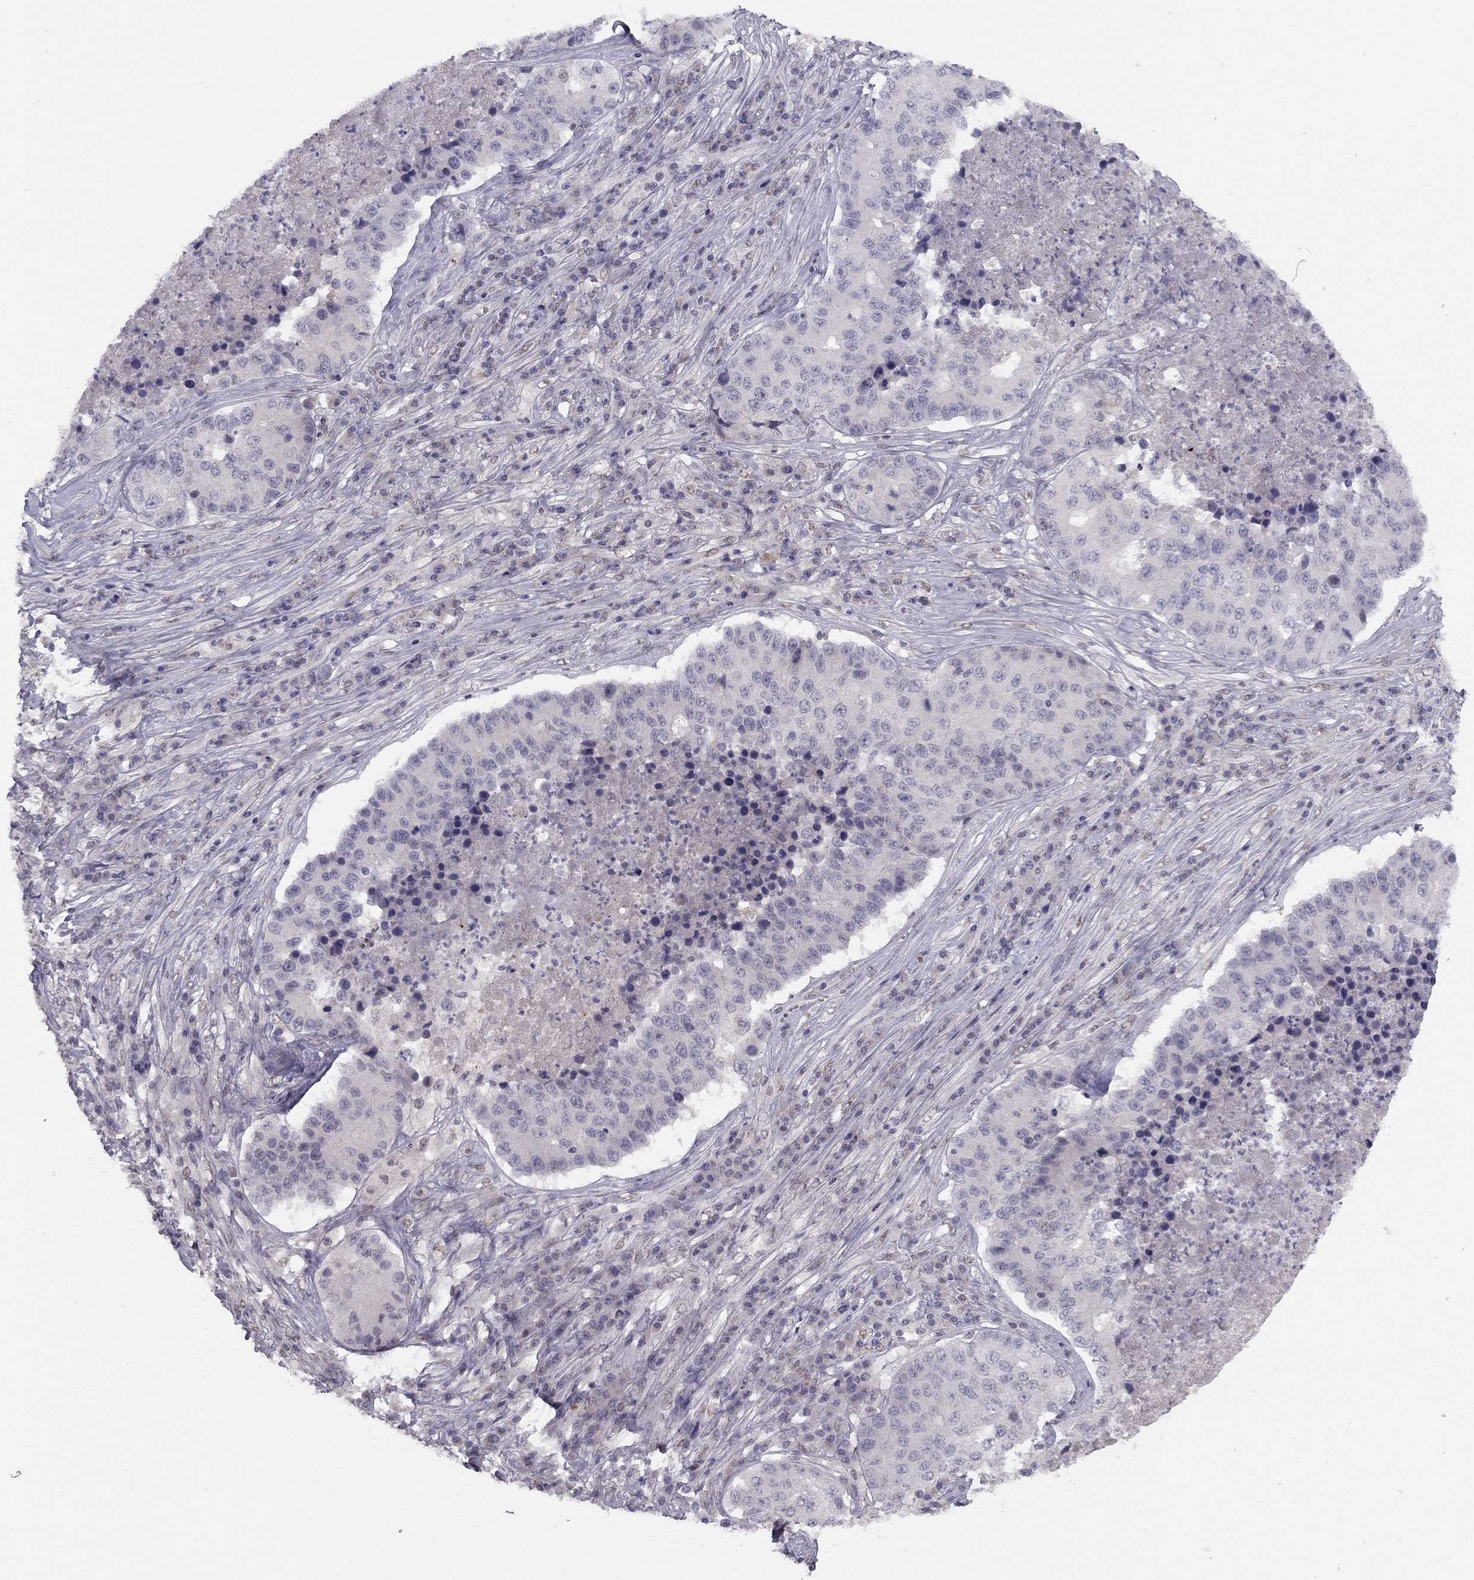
{"staining": {"intensity": "negative", "quantity": "none", "location": "none"}, "tissue": "stomach cancer", "cell_type": "Tumor cells", "image_type": "cancer", "snomed": [{"axis": "morphology", "description": "Adenocarcinoma, NOS"}, {"axis": "topography", "description": "Stomach"}], "caption": "Immunohistochemistry of stomach cancer (adenocarcinoma) displays no expression in tumor cells.", "gene": "TRPS1", "patient": {"sex": "male", "age": 71}}